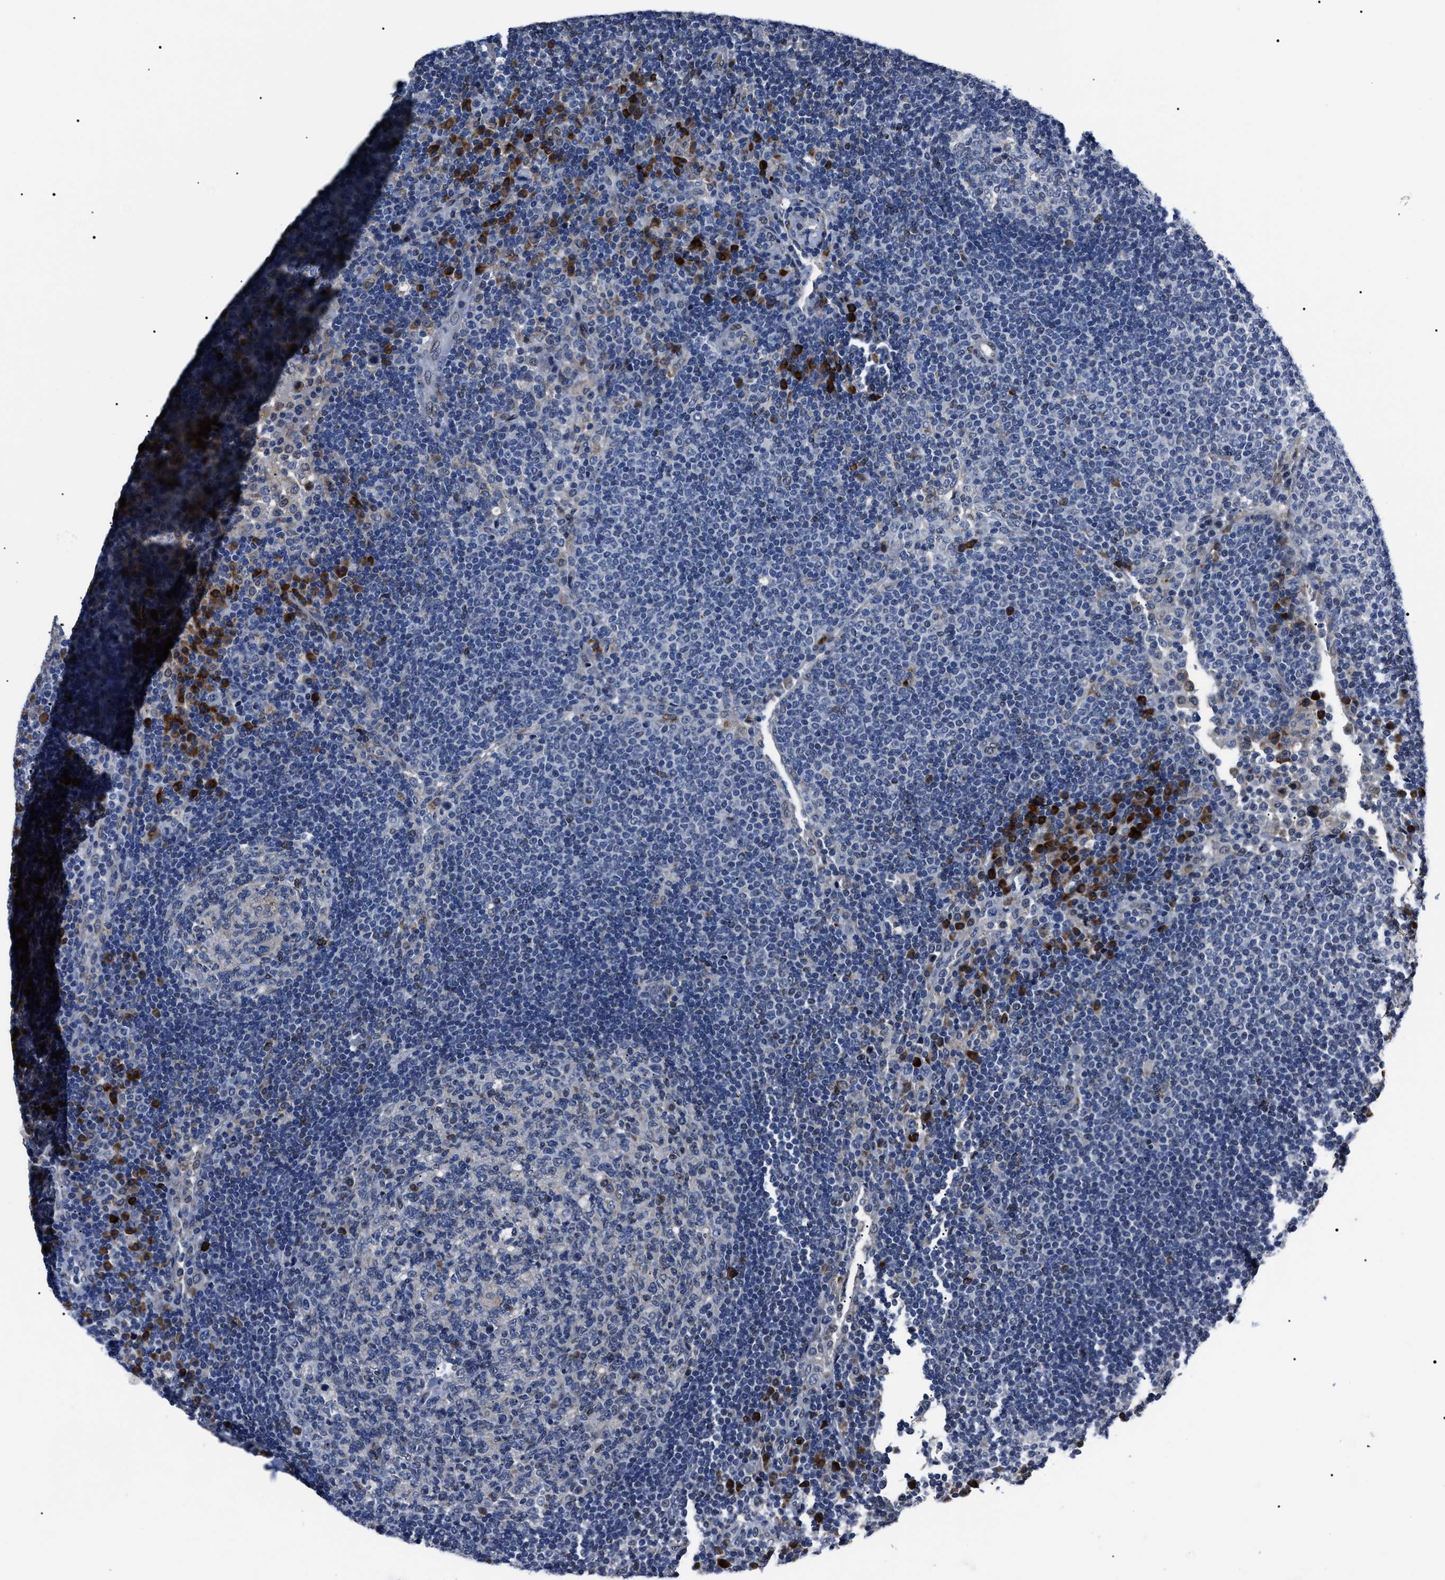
{"staining": {"intensity": "weak", "quantity": "<25%", "location": "cytoplasmic/membranous"}, "tissue": "lymph node", "cell_type": "Germinal center cells", "image_type": "normal", "snomed": [{"axis": "morphology", "description": "Normal tissue, NOS"}, {"axis": "topography", "description": "Lymph node"}], "caption": "DAB (3,3'-diaminobenzidine) immunohistochemical staining of benign human lymph node displays no significant staining in germinal center cells. (Brightfield microscopy of DAB immunohistochemistry at high magnification).", "gene": "LRRC14", "patient": {"sex": "female", "age": 53}}